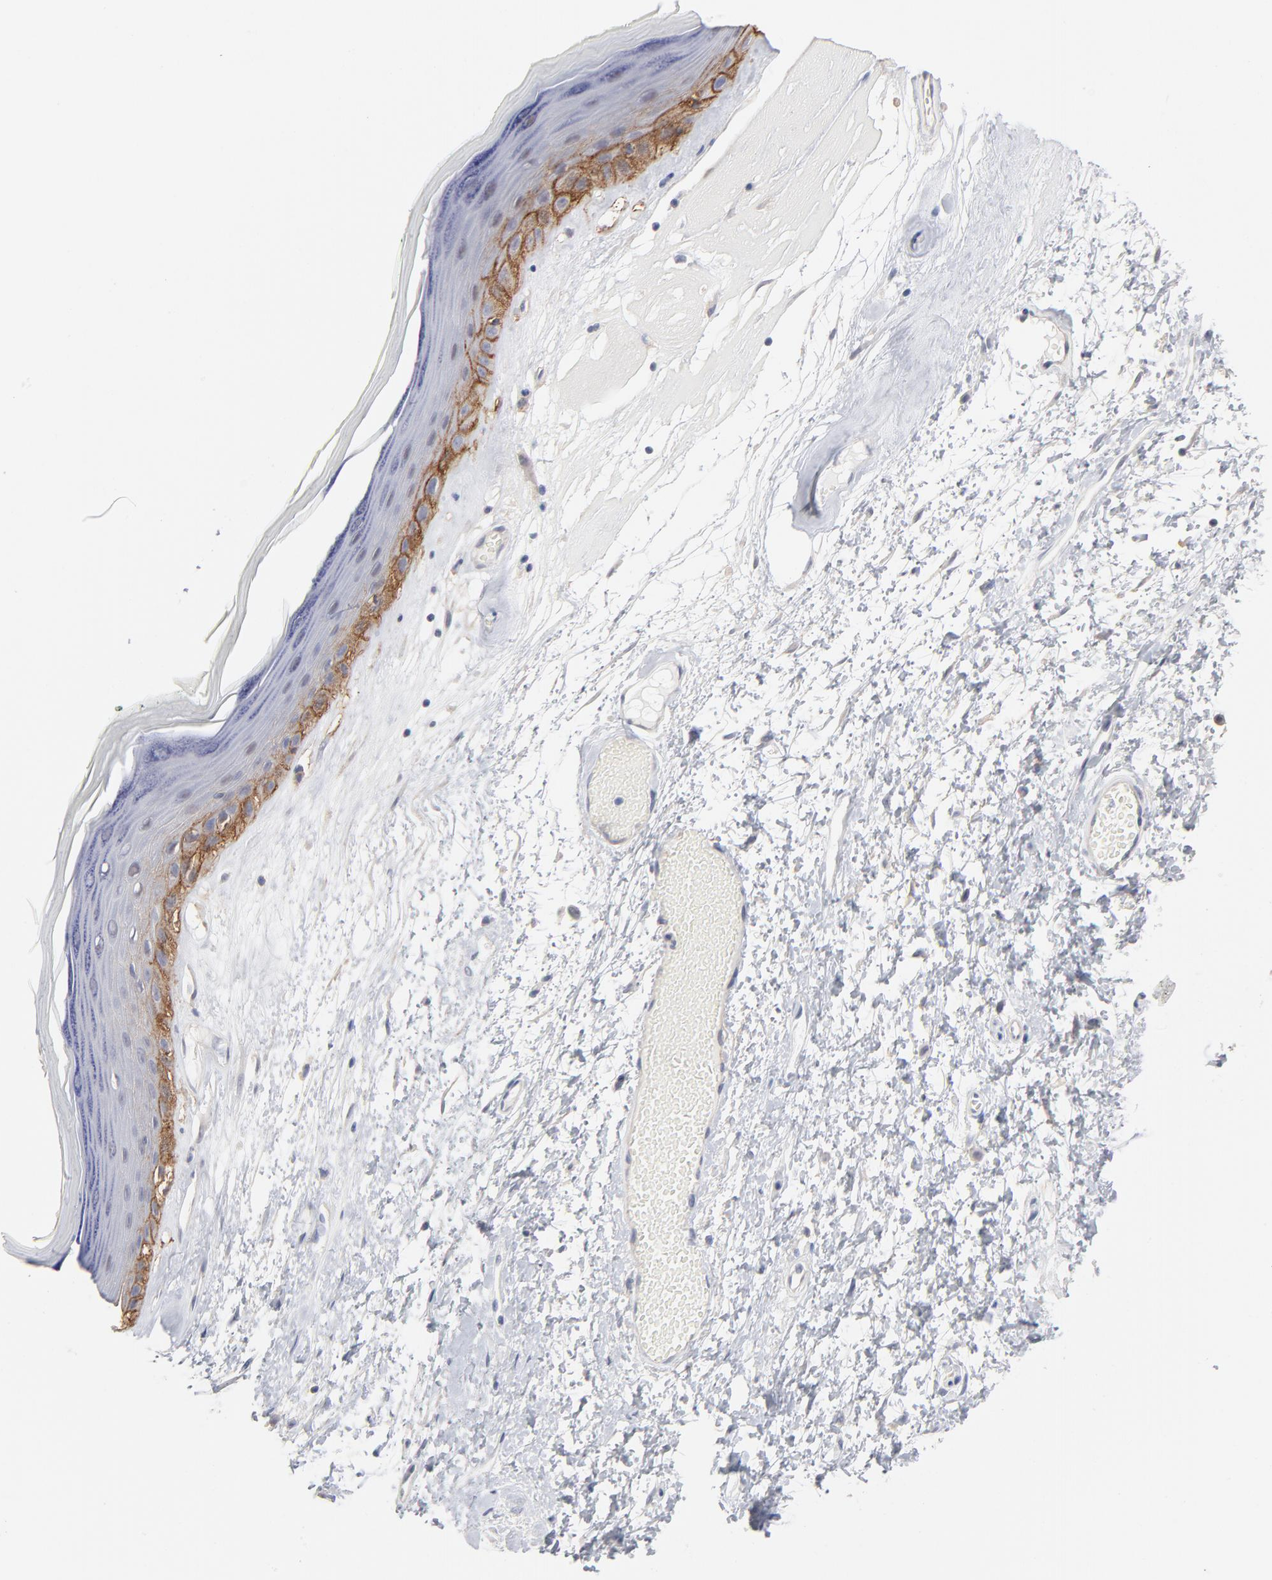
{"staining": {"intensity": "strong", "quantity": "<25%", "location": "cytoplasmic/membranous"}, "tissue": "skin", "cell_type": "Epidermal cells", "image_type": "normal", "snomed": [{"axis": "morphology", "description": "Normal tissue, NOS"}, {"axis": "morphology", "description": "Inflammation, NOS"}, {"axis": "topography", "description": "Vulva"}], "caption": "The photomicrograph reveals staining of normal skin, revealing strong cytoplasmic/membranous protein positivity (brown color) within epidermal cells.", "gene": "SLC16A1", "patient": {"sex": "female", "age": 84}}